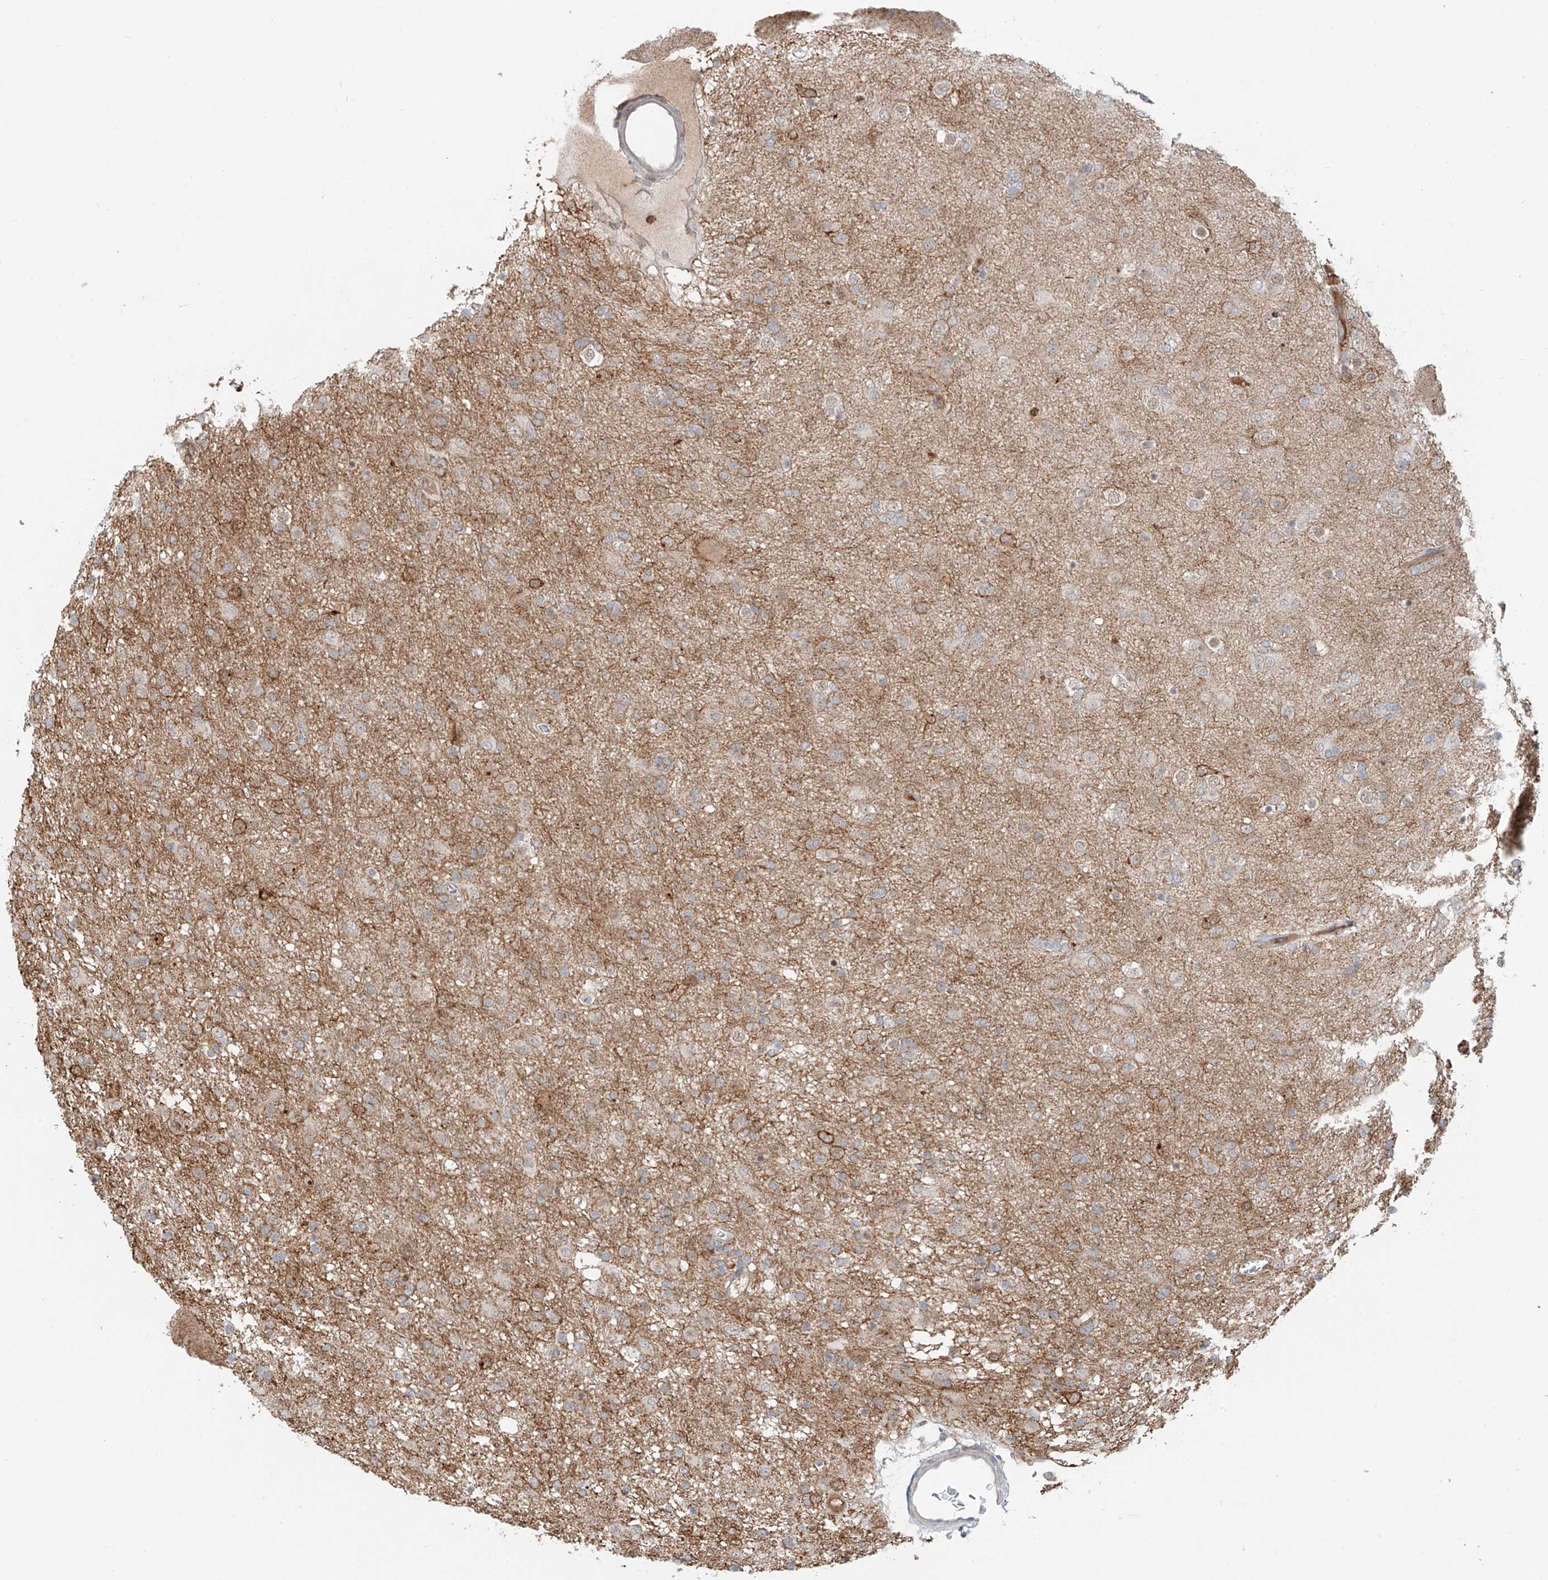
{"staining": {"intensity": "negative", "quantity": "none", "location": "none"}, "tissue": "glioma", "cell_type": "Tumor cells", "image_type": "cancer", "snomed": [{"axis": "morphology", "description": "Glioma, malignant, Low grade"}, {"axis": "topography", "description": "Brain"}], "caption": "Immunohistochemistry of glioma shows no staining in tumor cells.", "gene": "CEP162", "patient": {"sex": "male", "age": 65}}